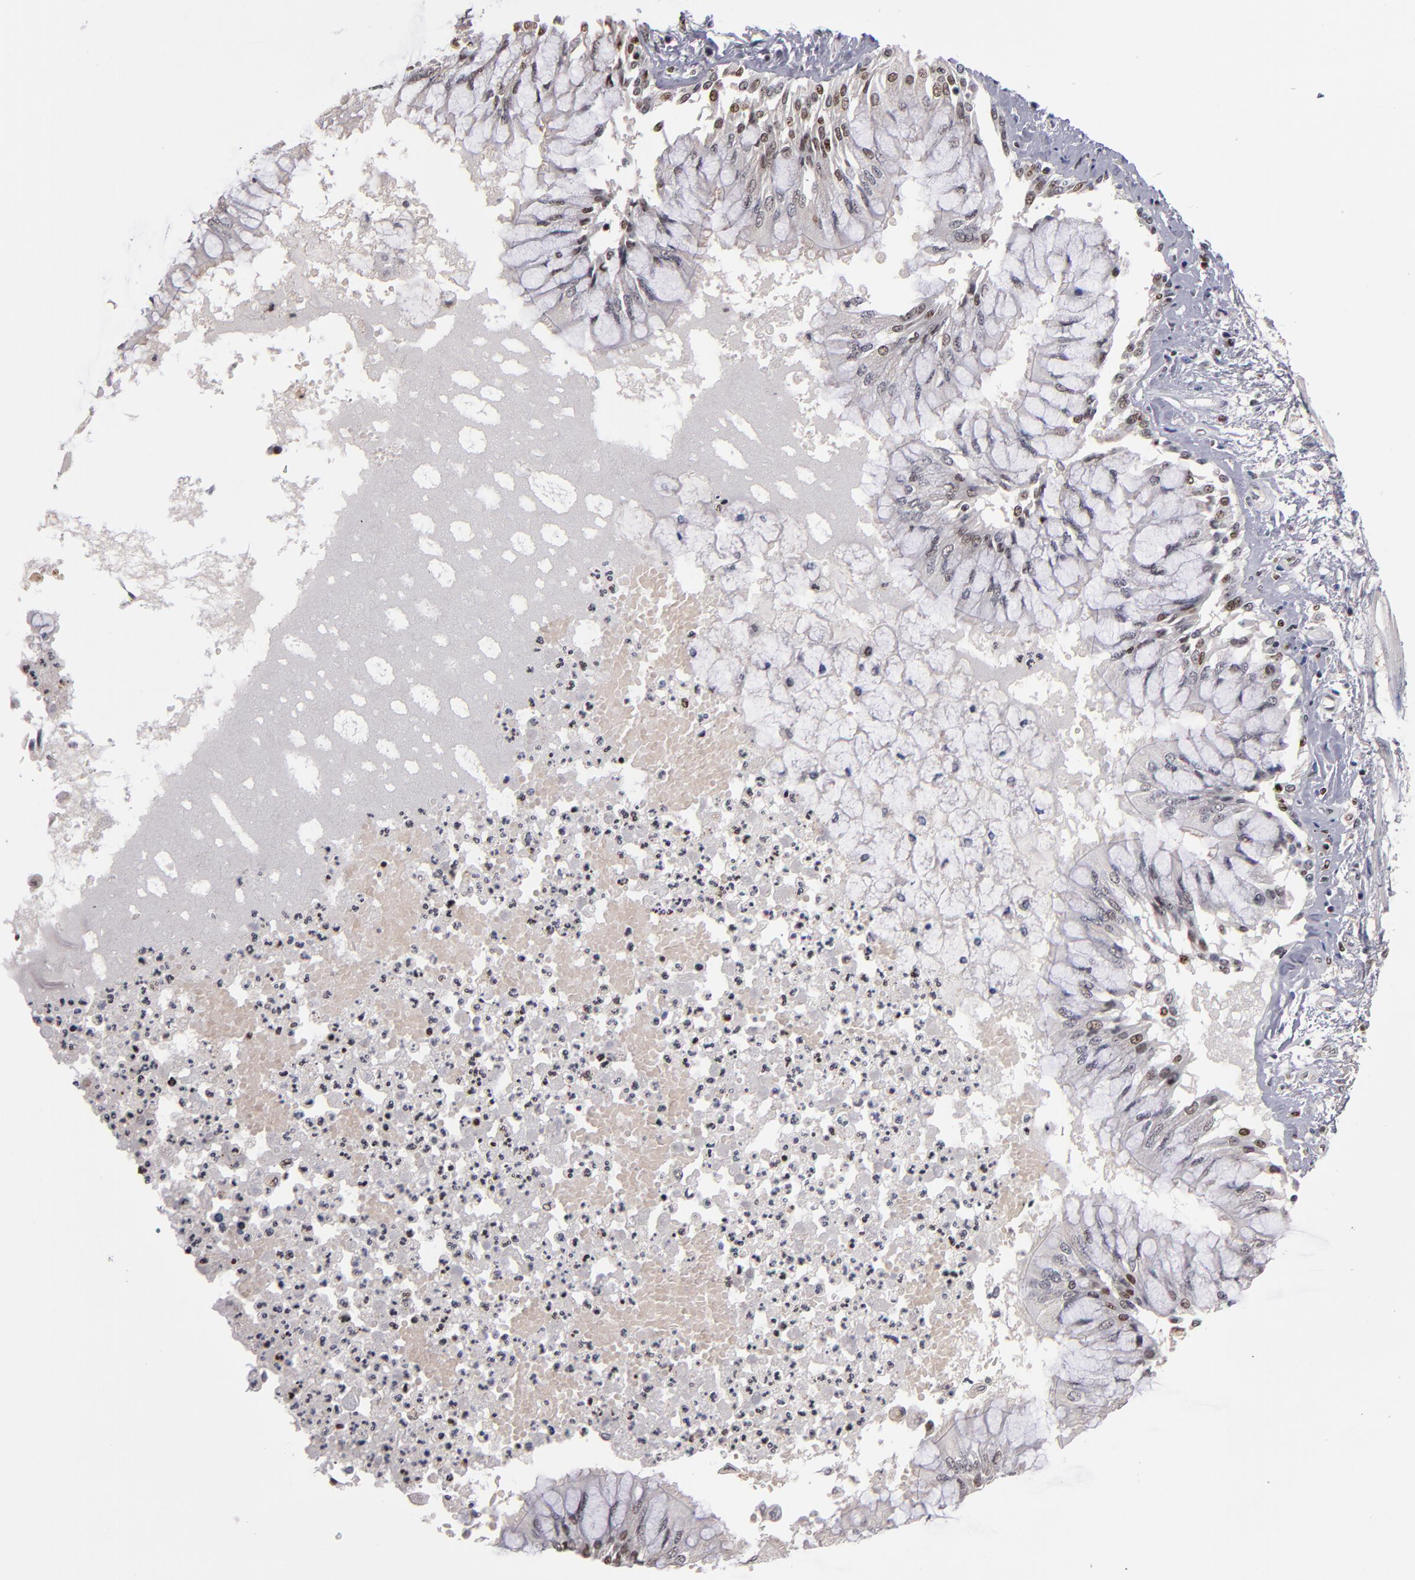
{"staining": {"intensity": "weak", "quantity": "25%-75%", "location": "nuclear"}, "tissue": "bronchus", "cell_type": "Respiratory epithelial cells", "image_type": "normal", "snomed": [{"axis": "morphology", "description": "Normal tissue, NOS"}, {"axis": "topography", "description": "Cartilage tissue"}, {"axis": "topography", "description": "Bronchus"}, {"axis": "topography", "description": "Lung"}], "caption": "IHC histopathology image of benign bronchus stained for a protein (brown), which exhibits low levels of weak nuclear staining in about 25%-75% of respiratory epithelial cells.", "gene": "KDM6A", "patient": {"sex": "female", "age": 49}}